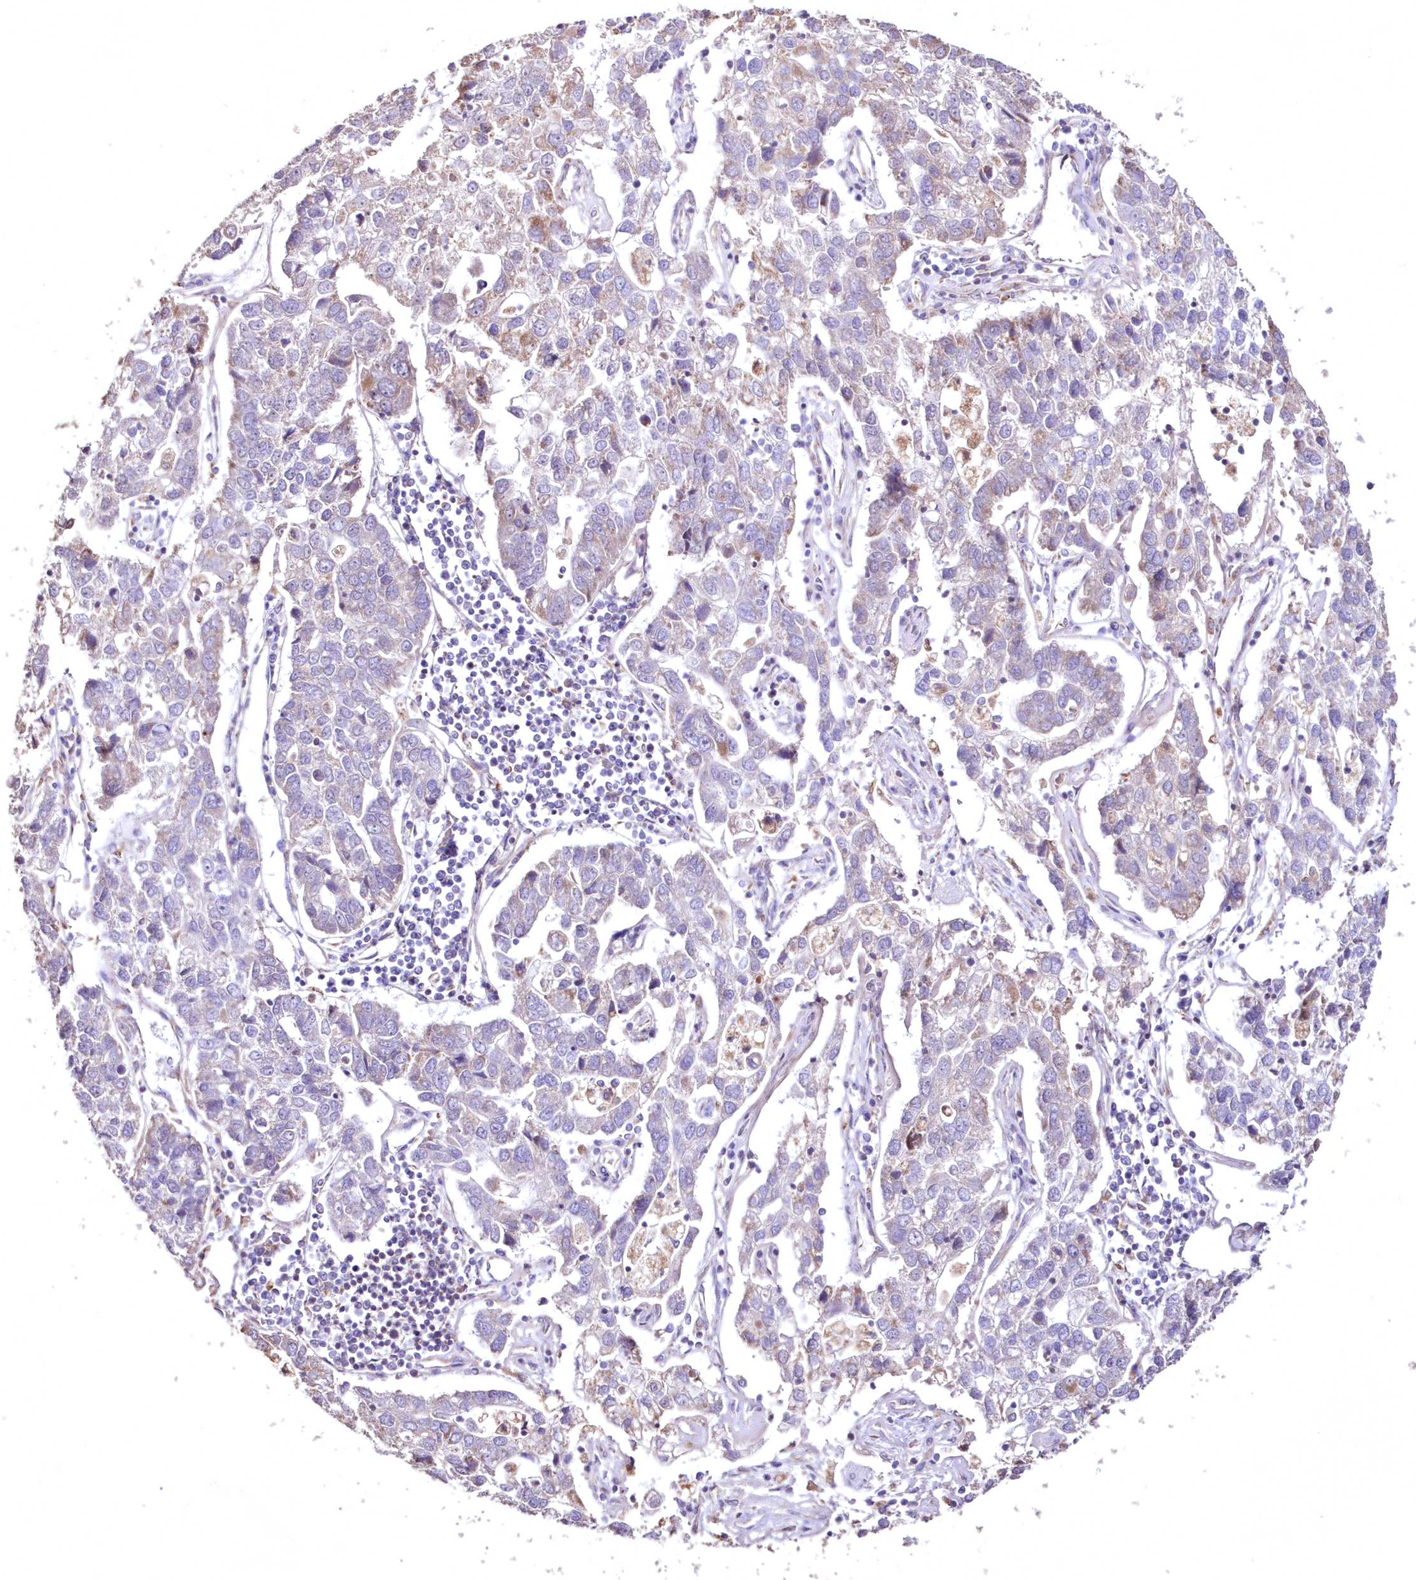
{"staining": {"intensity": "weak", "quantity": "<25%", "location": "cytoplasmic/membranous"}, "tissue": "pancreatic cancer", "cell_type": "Tumor cells", "image_type": "cancer", "snomed": [{"axis": "morphology", "description": "Adenocarcinoma, NOS"}, {"axis": "topography", "description": "Pancreas"}], "caption": "Immunohistochemistry (IHC) histopathology image of neoplastic tissue: pancreatic adenocarcinoma stained with DAB (3,3'-diaminobenzidine) exhibits no significant protein staining in tumor cells.", "gene": "HADHB", "patient": {"sex": "female", "age": 61}}